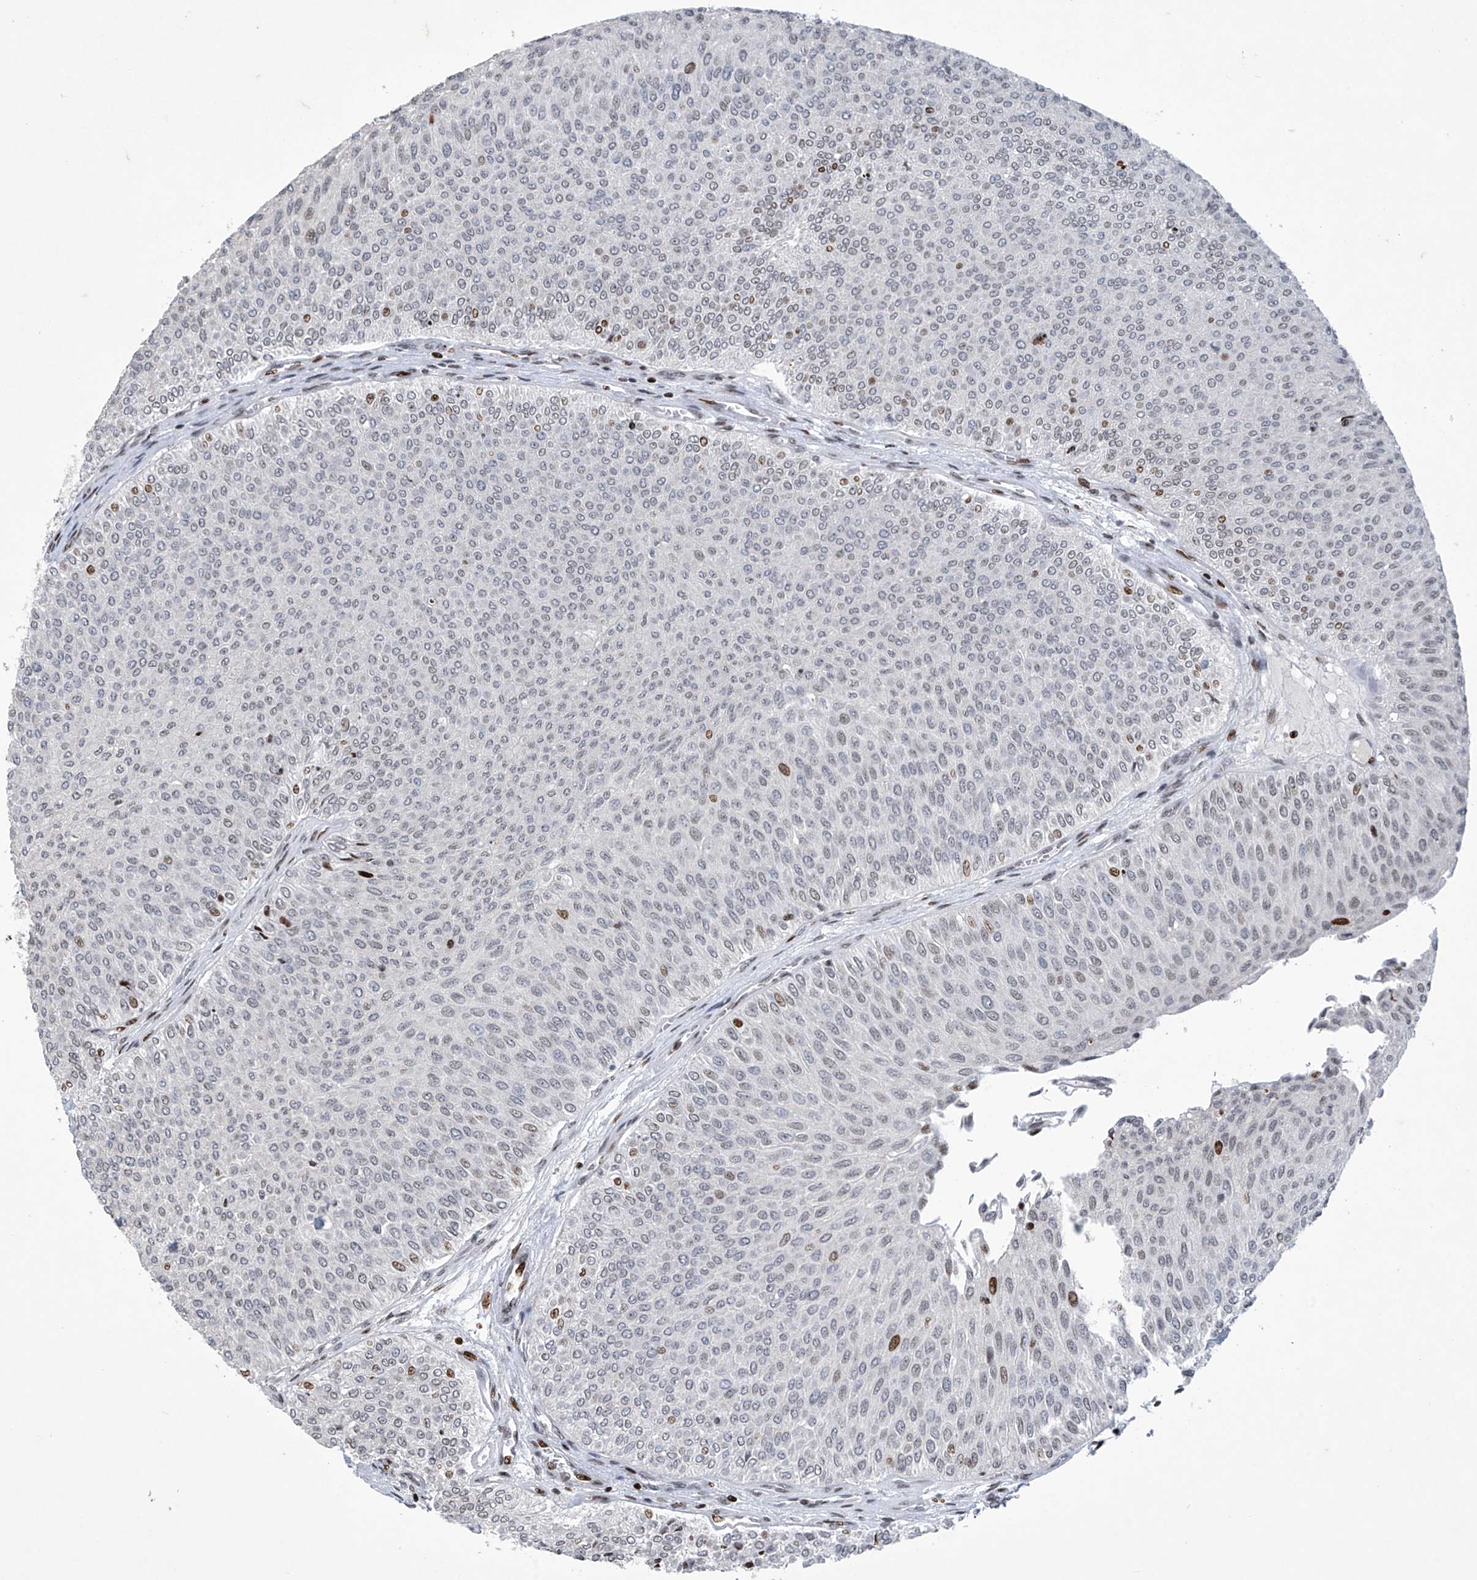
{"staining": {"intensity": "moderate", "quantity": "<25%", "location": "nuclear"}, "tissue": "urothelial cancer", "cell_type": "Tumor cells", "image_type": "cancer", "snomed": [{"axis": "morphology", "description": "Urothelial carcinoma, Low grade"}, {"axis": "topography", "description": "Urinary bladder"}], "caption": "A brown stain shows moderate nuclear expression of a protein in human low-grade urothelial carcinoma tumor cells.", "gene": "RFX7", "patient": {"sex": "male", "age": 78}}